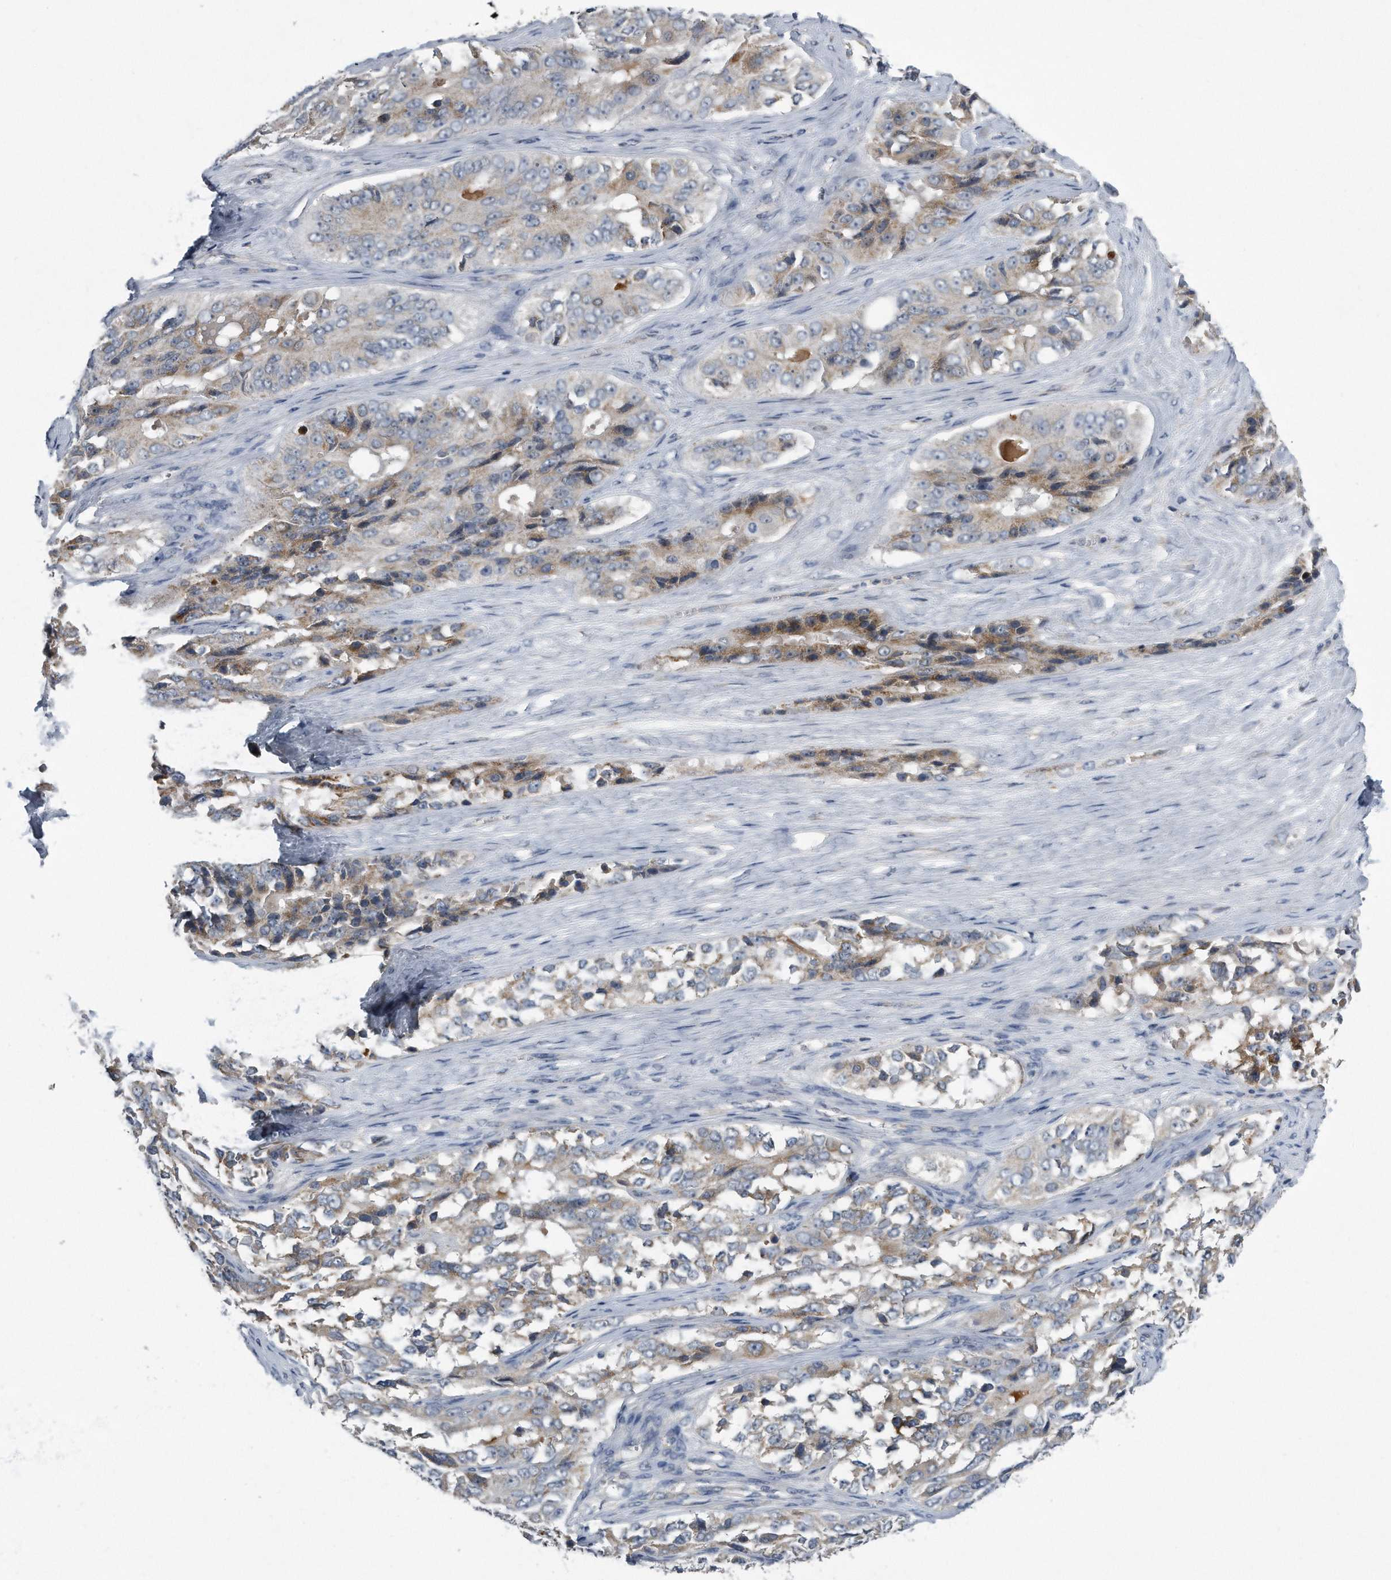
{"staining": {"intensity": "weak", "quantity": "25%-75%", "location": "cytoplasmic/membranous"}, "tissue": "ovarian cancer", "cell_type": "Tumor cells", "image_type": "cancer", "snomed": [{"axis": "morphology", "description": "Carcinoma, endometroid"}, {"axis": "topography", "description": "Ovary"}], "caption": "This is an image of immunohistochemistry (IHC) staining of ovarian cancer (endometroid carcinoma), which shows weak positivity in the cytoplasmic/membranous of tumor cells.", "gene": "LYRM4", "patient": {"sex": "female", "age": 51}}